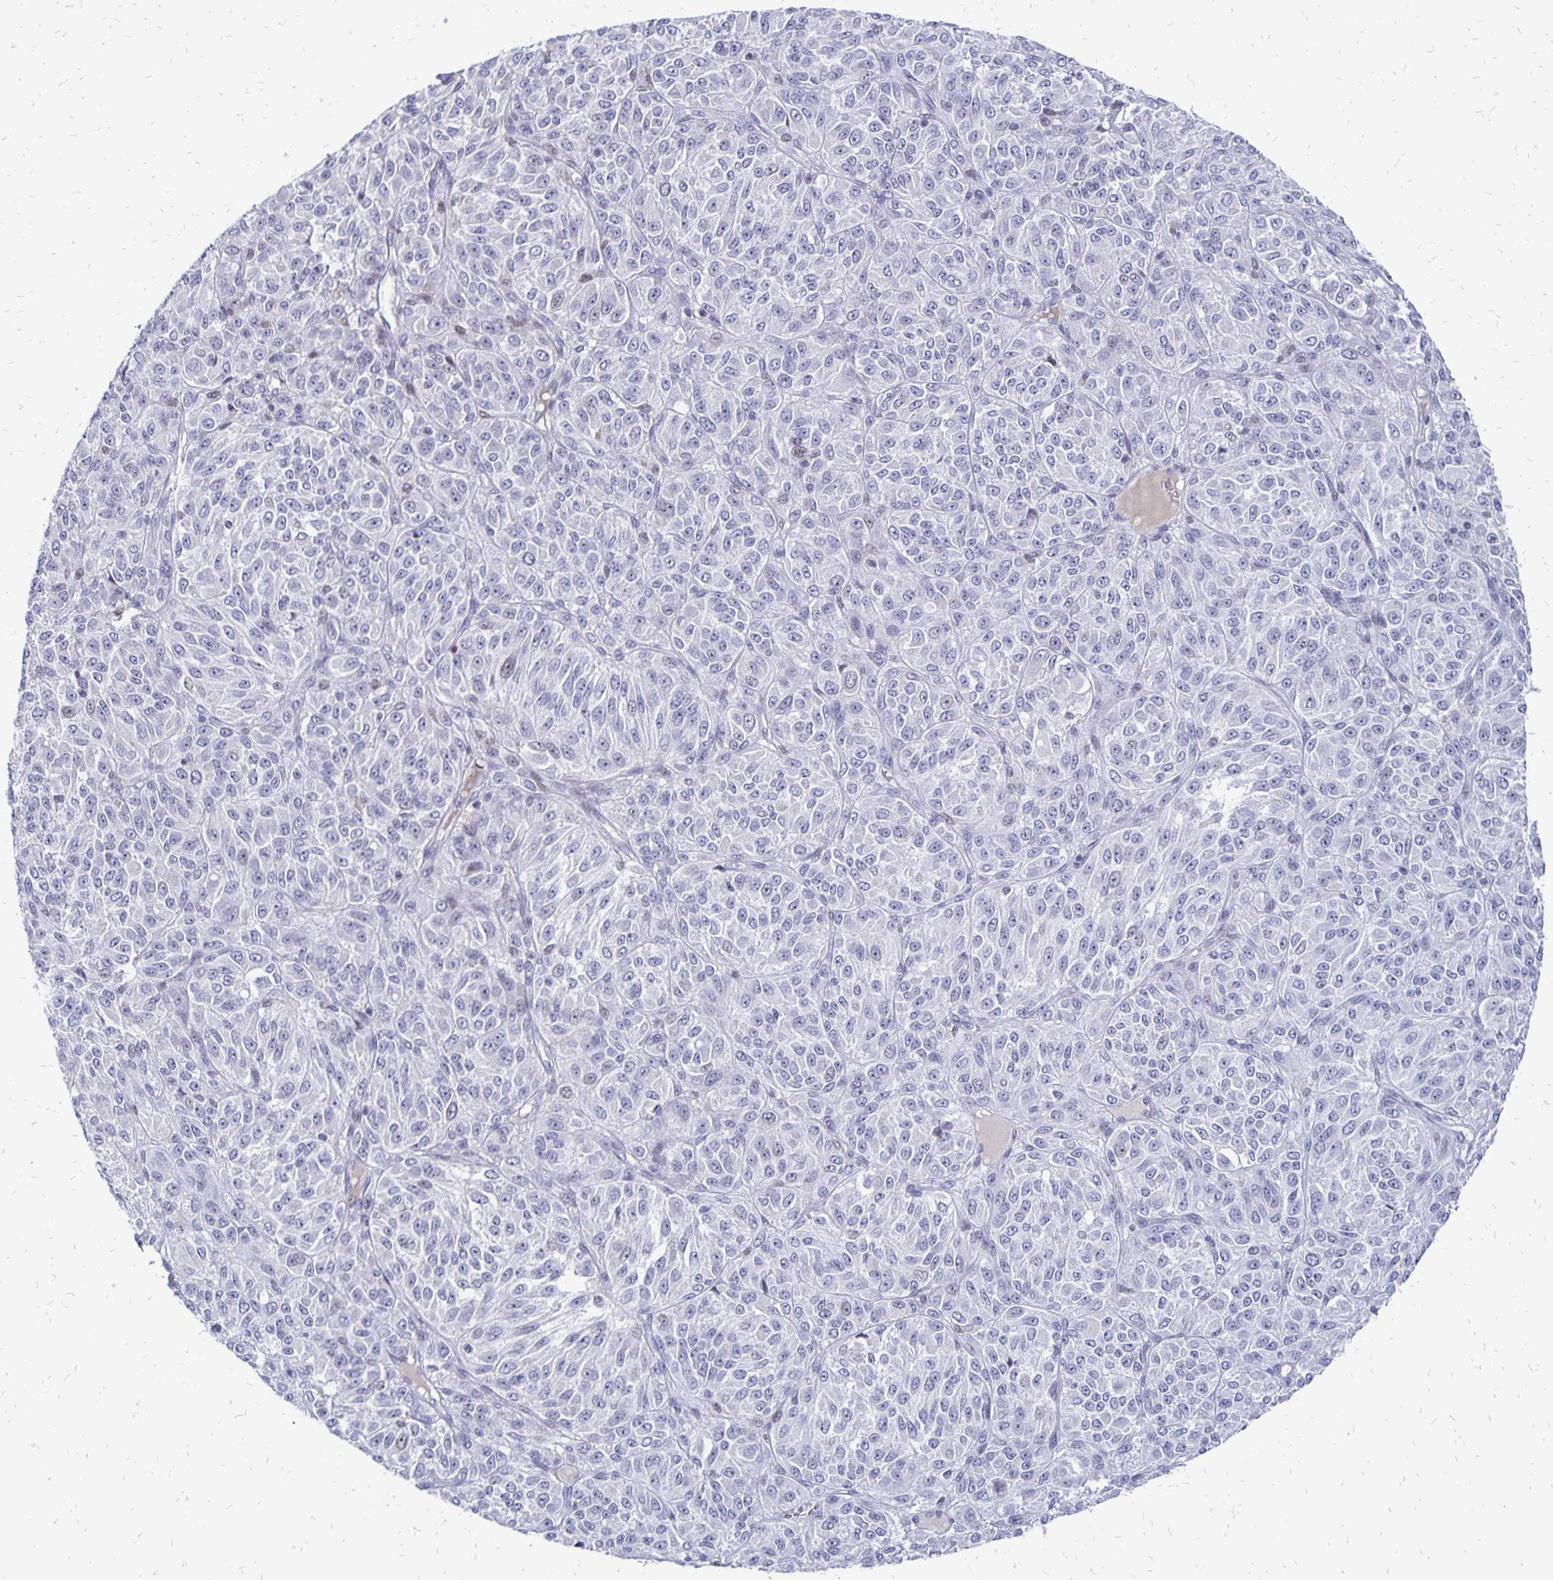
{"staining": {"intensity": "negative", "quantity": "none", "location": "none"}, "tissue": "melanoma", "cell_type": "Tumor cells", "image_type": "cancer", "snomed": [{"axis": "morphology", "description": "Malignant melanoma, Metastatic site"}, {"axis": "topography", "description": "Brain"}], "caption": "Immunohistochemical staining of human malignant melanoma (metastatic site) reveals no significant positivity in tumor cells.", "gene": "DCK", "patient": {"sex": "female", "age": 56}}